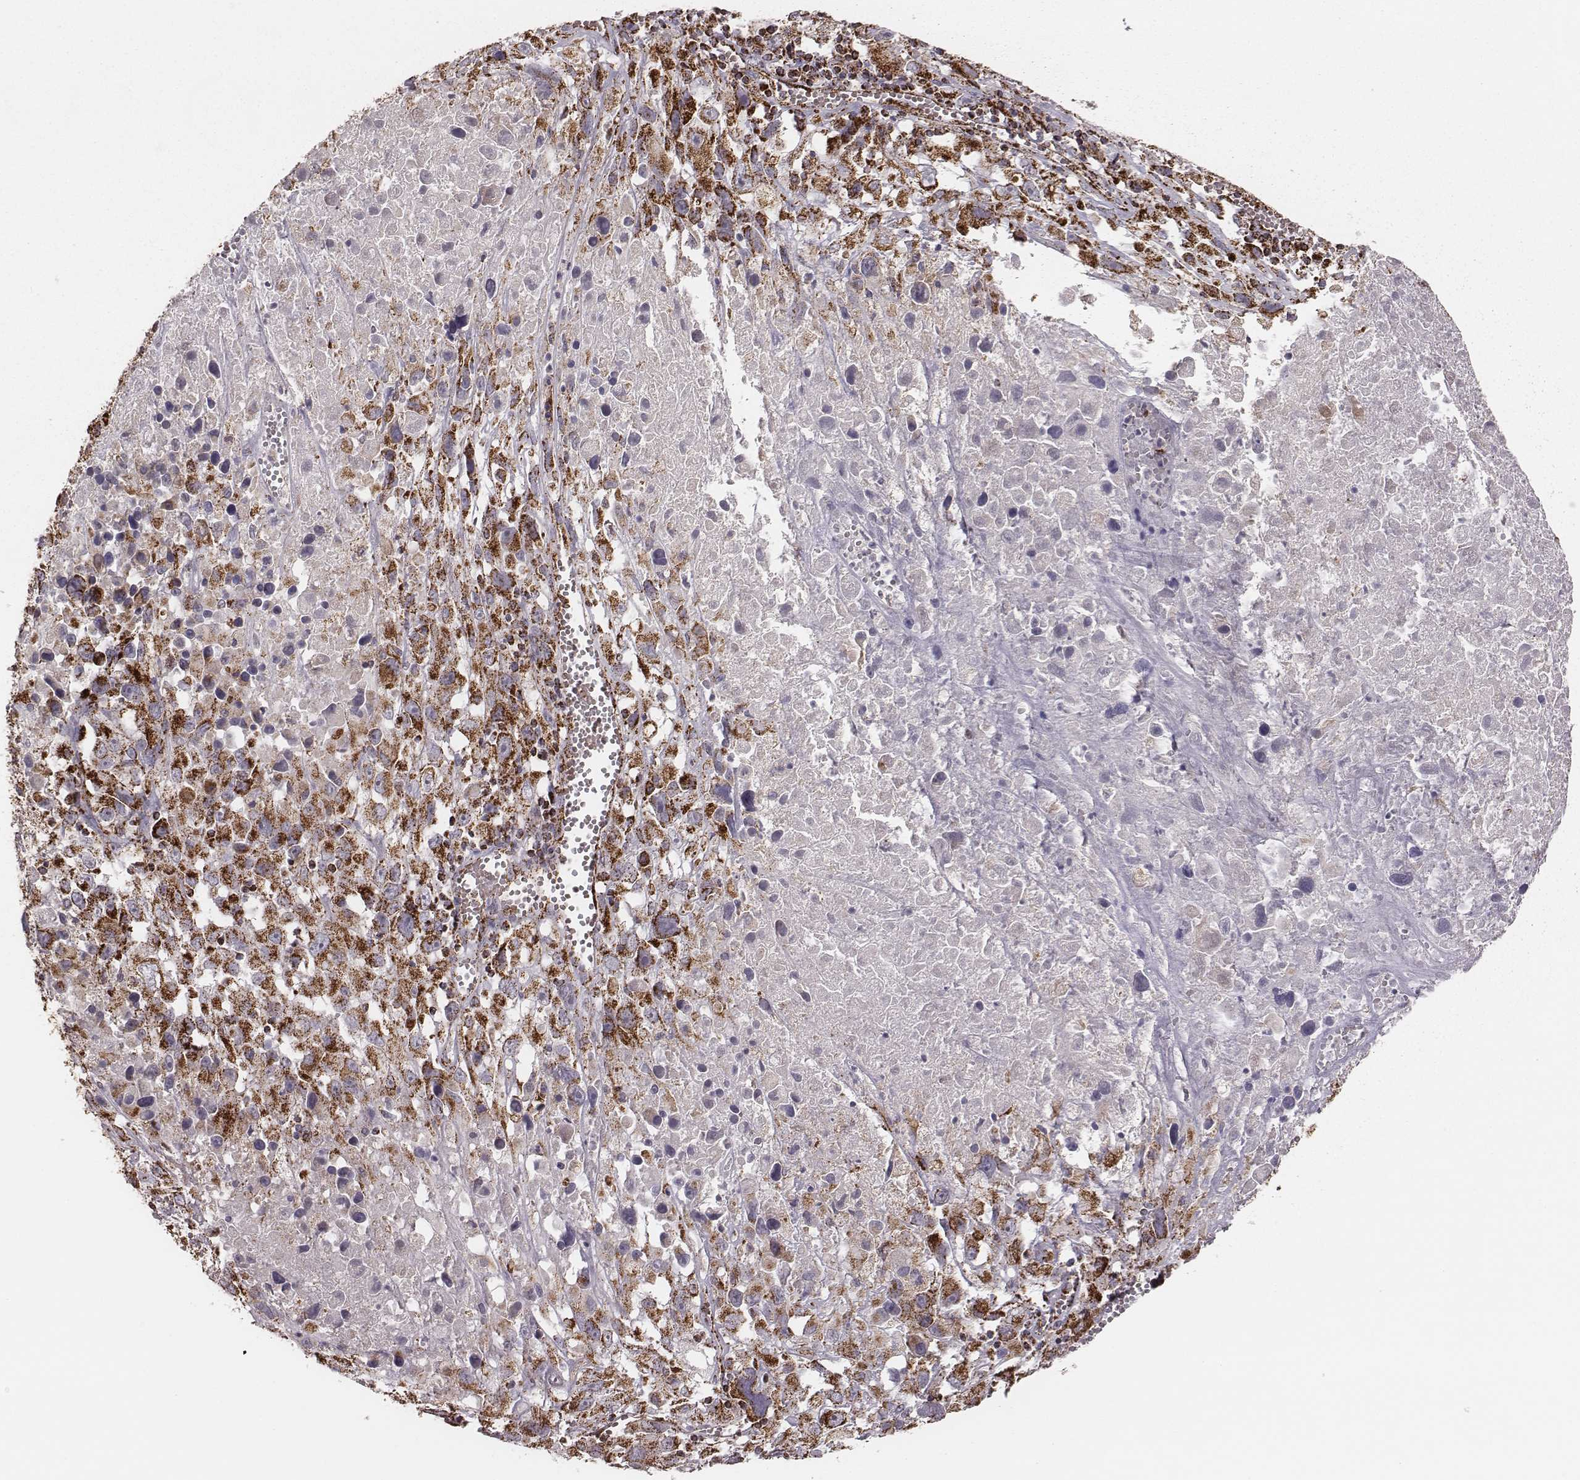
{"staining": {"intensity": "strong", "quantity": ">75%", "location": "cytoplasmic/membranous"}, "tissue": "melanoma", "cell_type": "Tumor cells", "image_type": "cancer", "snomed": [{"axis": "morphology", "description": "Malignant melanoma, Metastatic site"}, {"axis": "topography", "description": "Lymph node"}], "caption": "A brown stain shows strong cytoplasmic/membranous staining of a protein in melanoma tumor cells.", "gene": "TUFM", "patient": {"sex": "male", "age": 50}}